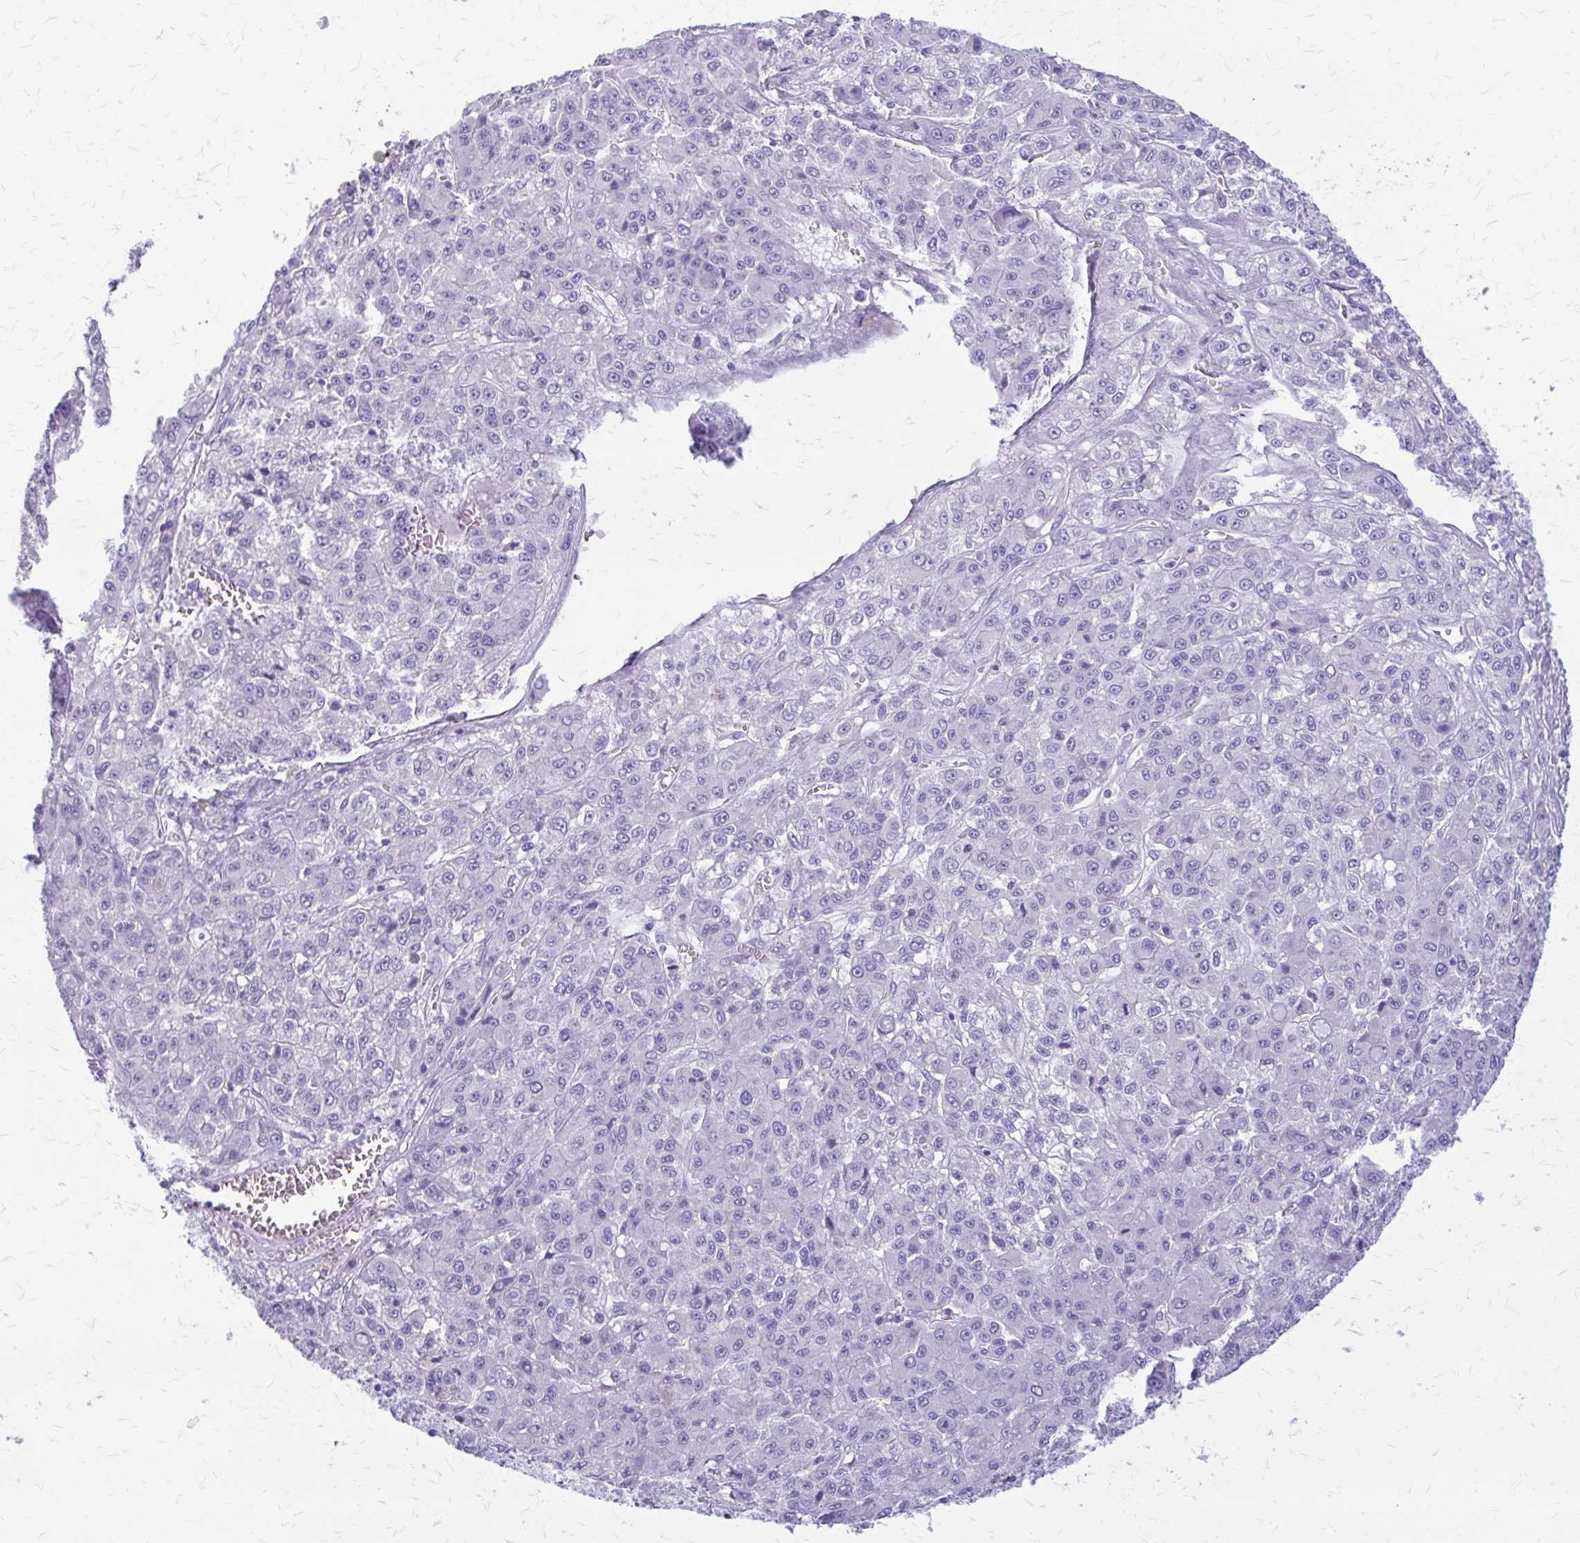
{"staining": {"intensity": "negative", "quantity": "none", "location": "none"}, "tissue": "liver cancer", "cell_type": "Tumor cells", "image_type": "cancer", "snomed": [{"axis": "morphology", "description": "Carcinoma, Hepatocellular, NOS"}, {"axis": "topography", "description": "Liver"}], "caption": "Protein analysis of liver cancer exhibits no significant positivity in tumor cells. (DAB immunohistochemistry (IHC) with hematoxylin counter stain).", "gene": "KLHDC7A", "patient": {"sex": "male", "age": 70}}